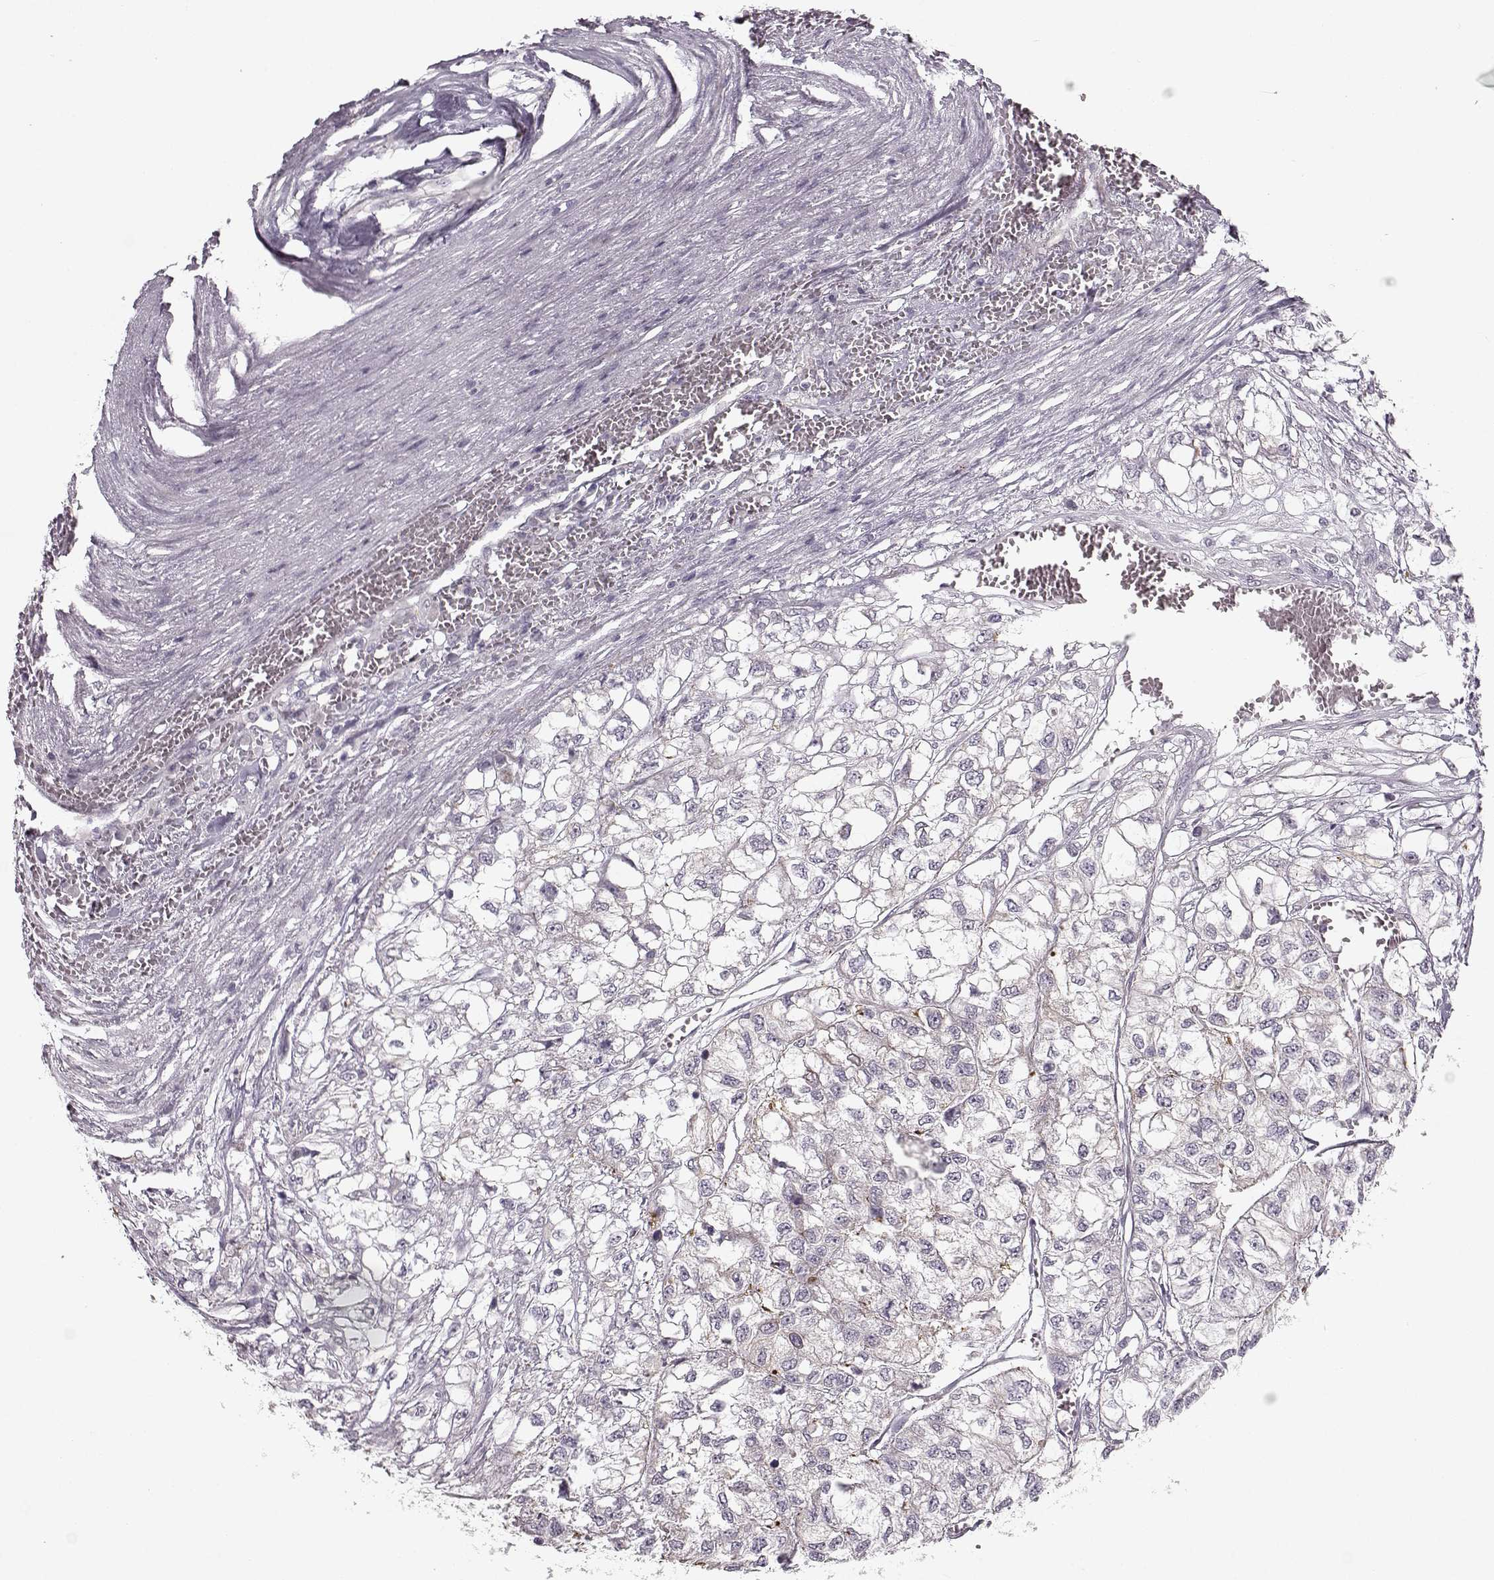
{"staining": {"intensity": "negative", "quantity": "none", "location": "none"}, "tissue": "renal cancer", "cell_type": "Tumor cells", "image_type": "cancer", "snomed": [{"axis": "morphology", "description": "Adenocarcinoma, NOS"}, {"axis": "topography", "description": "Kidney"}], "caption": "Protein analysis of renal cancer demonstrates no significant staining in tumor cells.", "gene": "MAP6D1", "patient": {"sex": "male", "age": 56}}